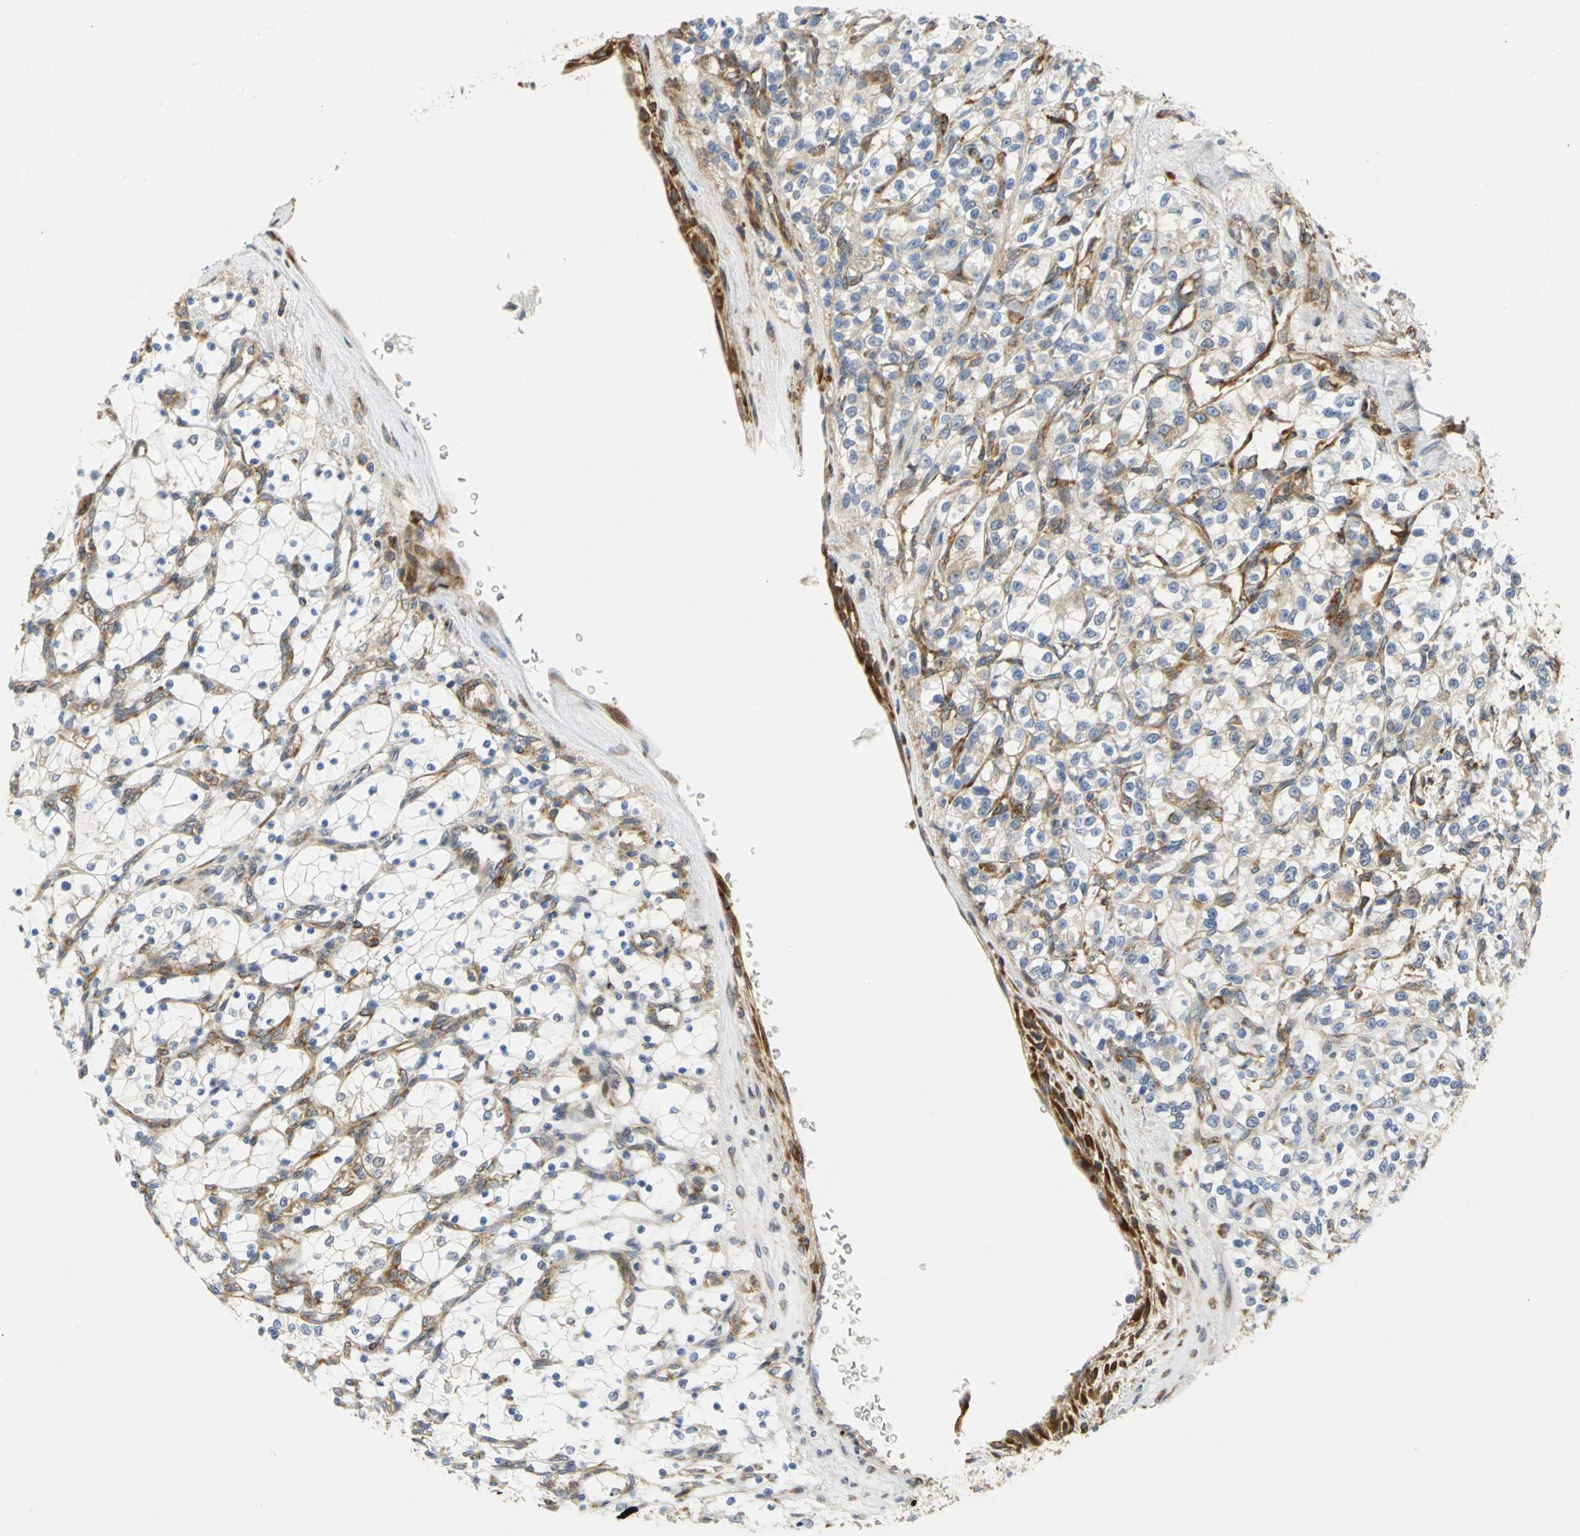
{"staining": {"intensity": "moderate", "quantity": "<25%", "location": "cytoplasmic/membranous"}, "tissue": "renal cancer", "cell_type": "Tumor cells", "image_type": "cancer", "snomed": [{"axis": "morphology", "description": "Adenocarcinoma, NOS"}, {"axis": "topography", "description": "Kidney"}], "caption": "Human renal cancer stained with a brown dye demonstrates moderate cytoplasmic/membranous positive expression in approximately <25% of tumor cells.", "gene": "YBX1", "patient": {"sex": "female", "age": 69}}